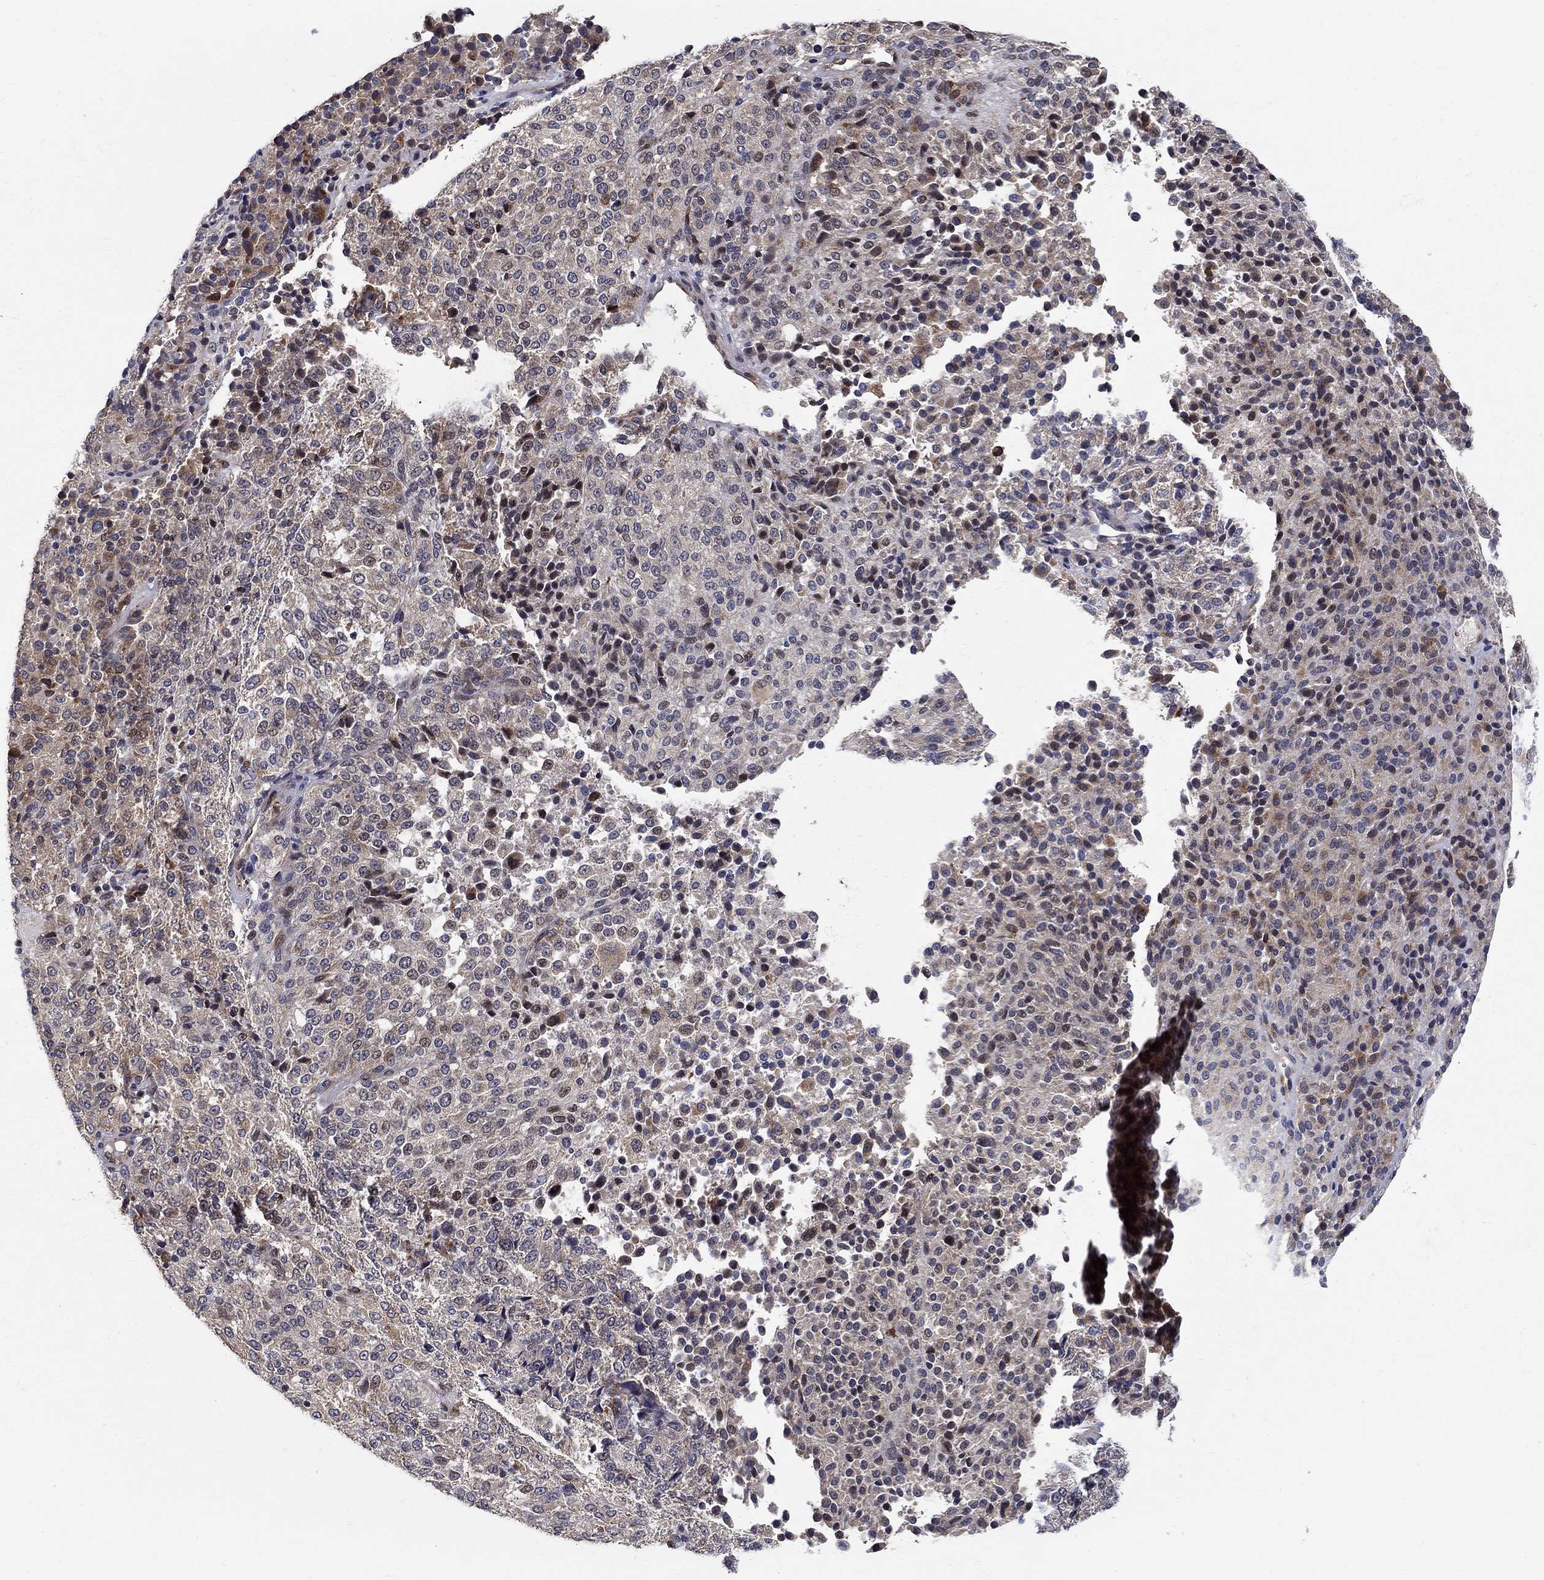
{"staining": {"intensity": "strong", "quantity": "<25%", "location": "nuclear"}, "tissue": "melanoma", "cell_type": "Tumor cells", "image_type": "cancer", "snomed": [{"axis": "morphology", "description": "Malignant melanoma, Metastatic site"}, {"axis": "topography", "description": "Brain"}], "caption": "Immunohistochemistry (IHC) of human melanoma demonstrates medium levels of strong nuclear staining in about <25% of tumor cells. The staining is performed using DAB brown chromogen to label protein expression. The nuclei are counter-stained blue using hematoxylin.", "gene": "ZNF594", "patient": {"sex": "female", "age": 56}}